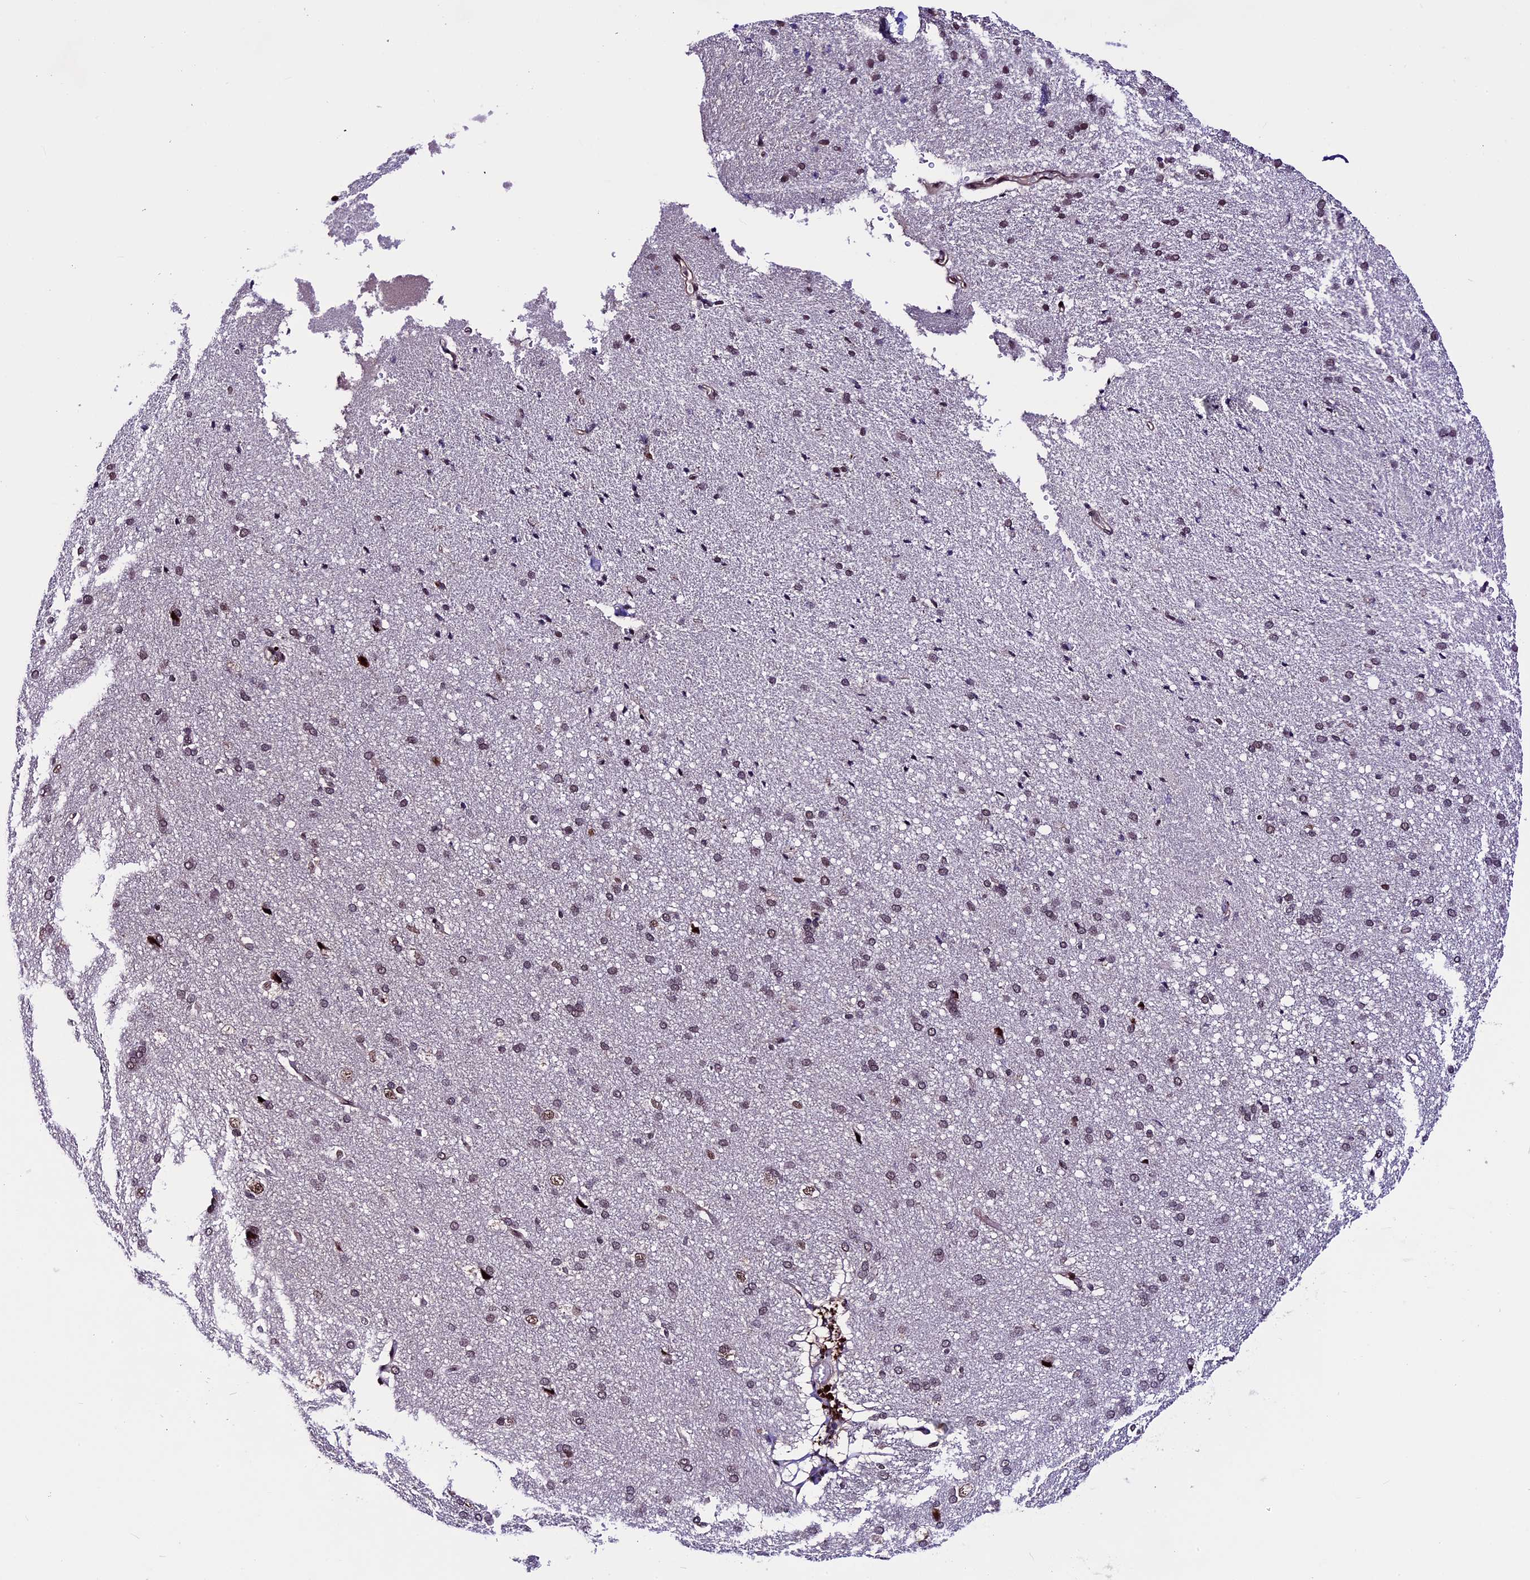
{"staining": {"intensity": "strong", "quantity": ">75%", "location": "cytoplasmic/membranous,nuclear"}, "tissue": "cerebral cortex", "cell_type": "Endothelial cells", "image_type": "normal", "snomed": [{"axis": "morphology", "description": "Normal tissue, NOS"}, {"axis": "topography", "description": "Cerebral cortex"}], "caption": "Immunohistochemical staining of normal human cerebral cortex reveals strong cytoplasmic/membranous,nuclear protein staining in approximately >75% of endothelial cells. Using DAB (brown) and hematoxylin (blue) stains, captured at high magnification using brightfield microscopy.", "gene": "TCP11L2", "patient": {"sex": "male", "age": 62}}